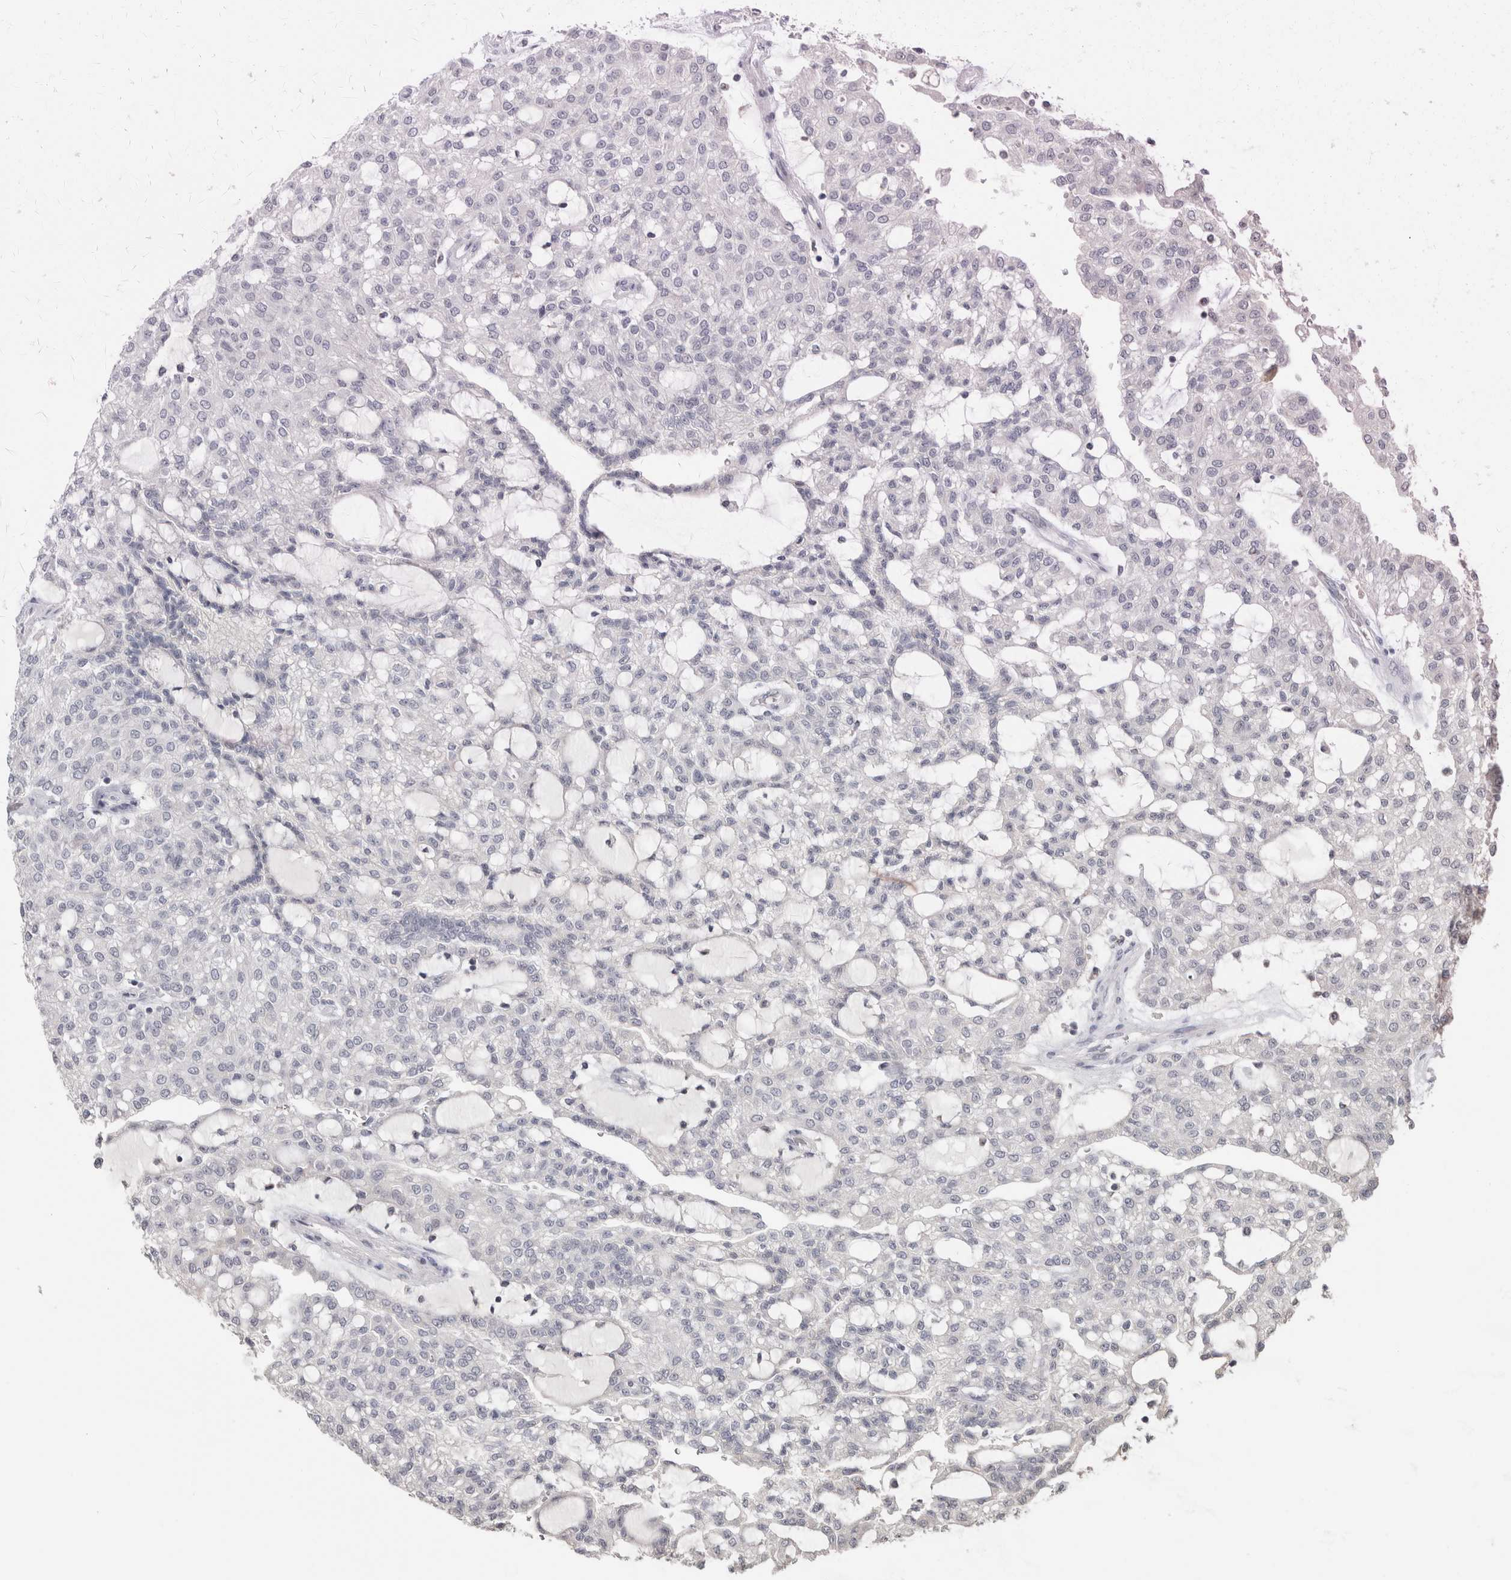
{"staining": {"intensity": "negative", "quantity": "none", "location": "none"}, "tissue": "renal cancer", "cell_type": "Tumor cells", "image_type": "cancer", "snomed": [{"axis": "morphology", "description": "Adenocarcinoma, NOS"}, {"axis": "topography", "description": "Kidney"}], "caption": "Adenocarcinoma (renal) was stained to show a protein in brown. There is no significant expression in tumor cells.", "gene": "CRAT", "patient": {"sex": "male", "age": 63}}